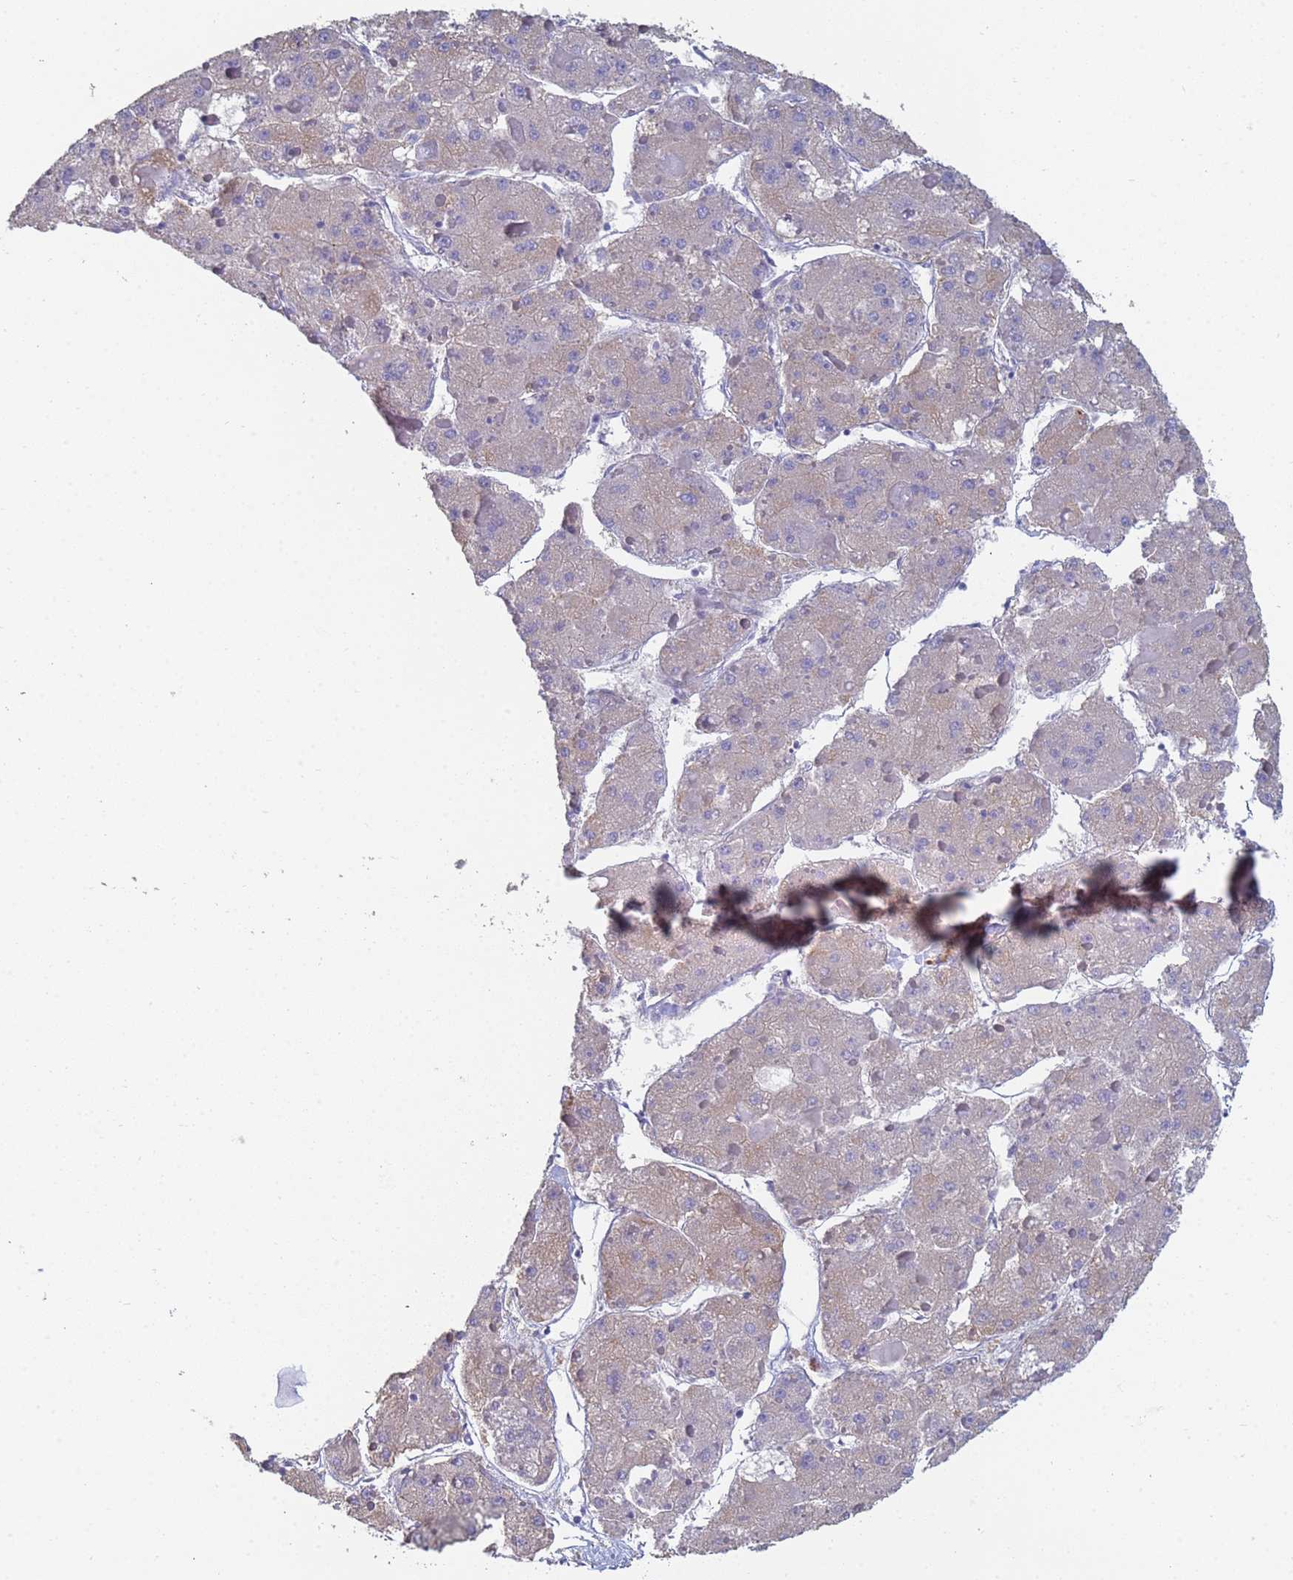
{"staining": {"intensity": "negative", "quantity": "none", "location": "none"}, "tissue": "liver cancer", "cell_type": "Tumor cells", "image_type": "cancer", "snomed": [{"axis": "morphology", "description": "Carcinoma, Hepatocellular, NOS"}, {"axis": "topography", "description": "Liver"}], "caption": "This is a histopathology image of immunohistochemistry staining of liver cancer (hepatocellular carcinoma), which shows no positivity in tumor cells.", "gene": "ABCA8", "patient": {"sex": "female", "age": 73}}